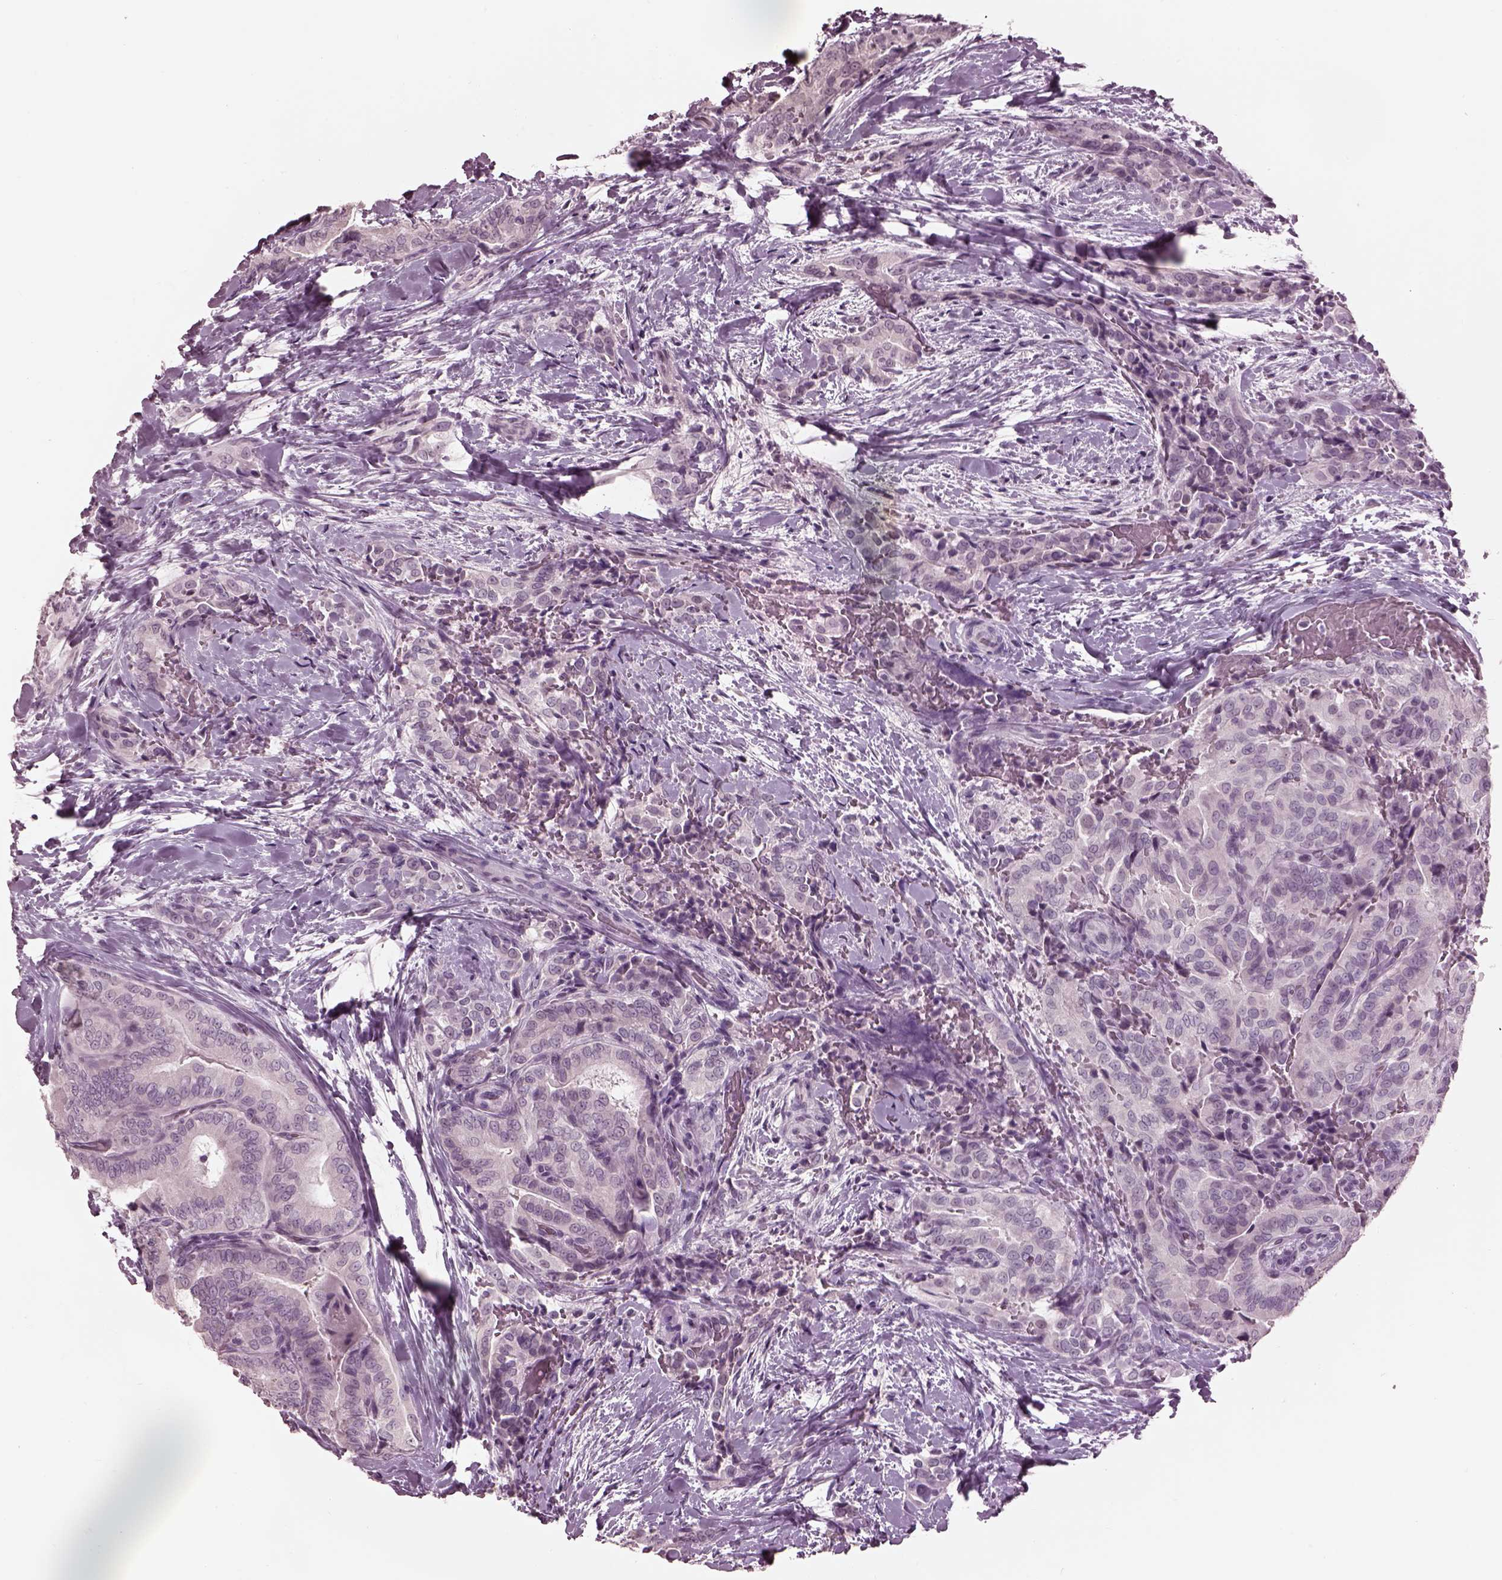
{"staining": {"intensity": "negative", "quantity": "none", "location": "none"}, "tissue": "thyroid cancer", "cell_type": "Tumor cells", "image_type": "cancer", "snomed": [{"axis": "morphology", "description": "Papillary adenocarcinoma, NOS"}, {"axis": "topography", "description": "Thyroid gland"}], "caption": "DAB (3,3'-diaminobenzidine) immunohistochemical staining of human thyroid papillary adenocarcinoma reveals no significant positivity in tumor cells. The staining was performed using DAB (3,3'-diaminobenzidine) to visualize the protein expression in brown, while the nuclei were stained in blue with hematoxylin (Magnification: 20x).", "gene": "GARIN4", "patient": {"sex": "male", "age": 61}}